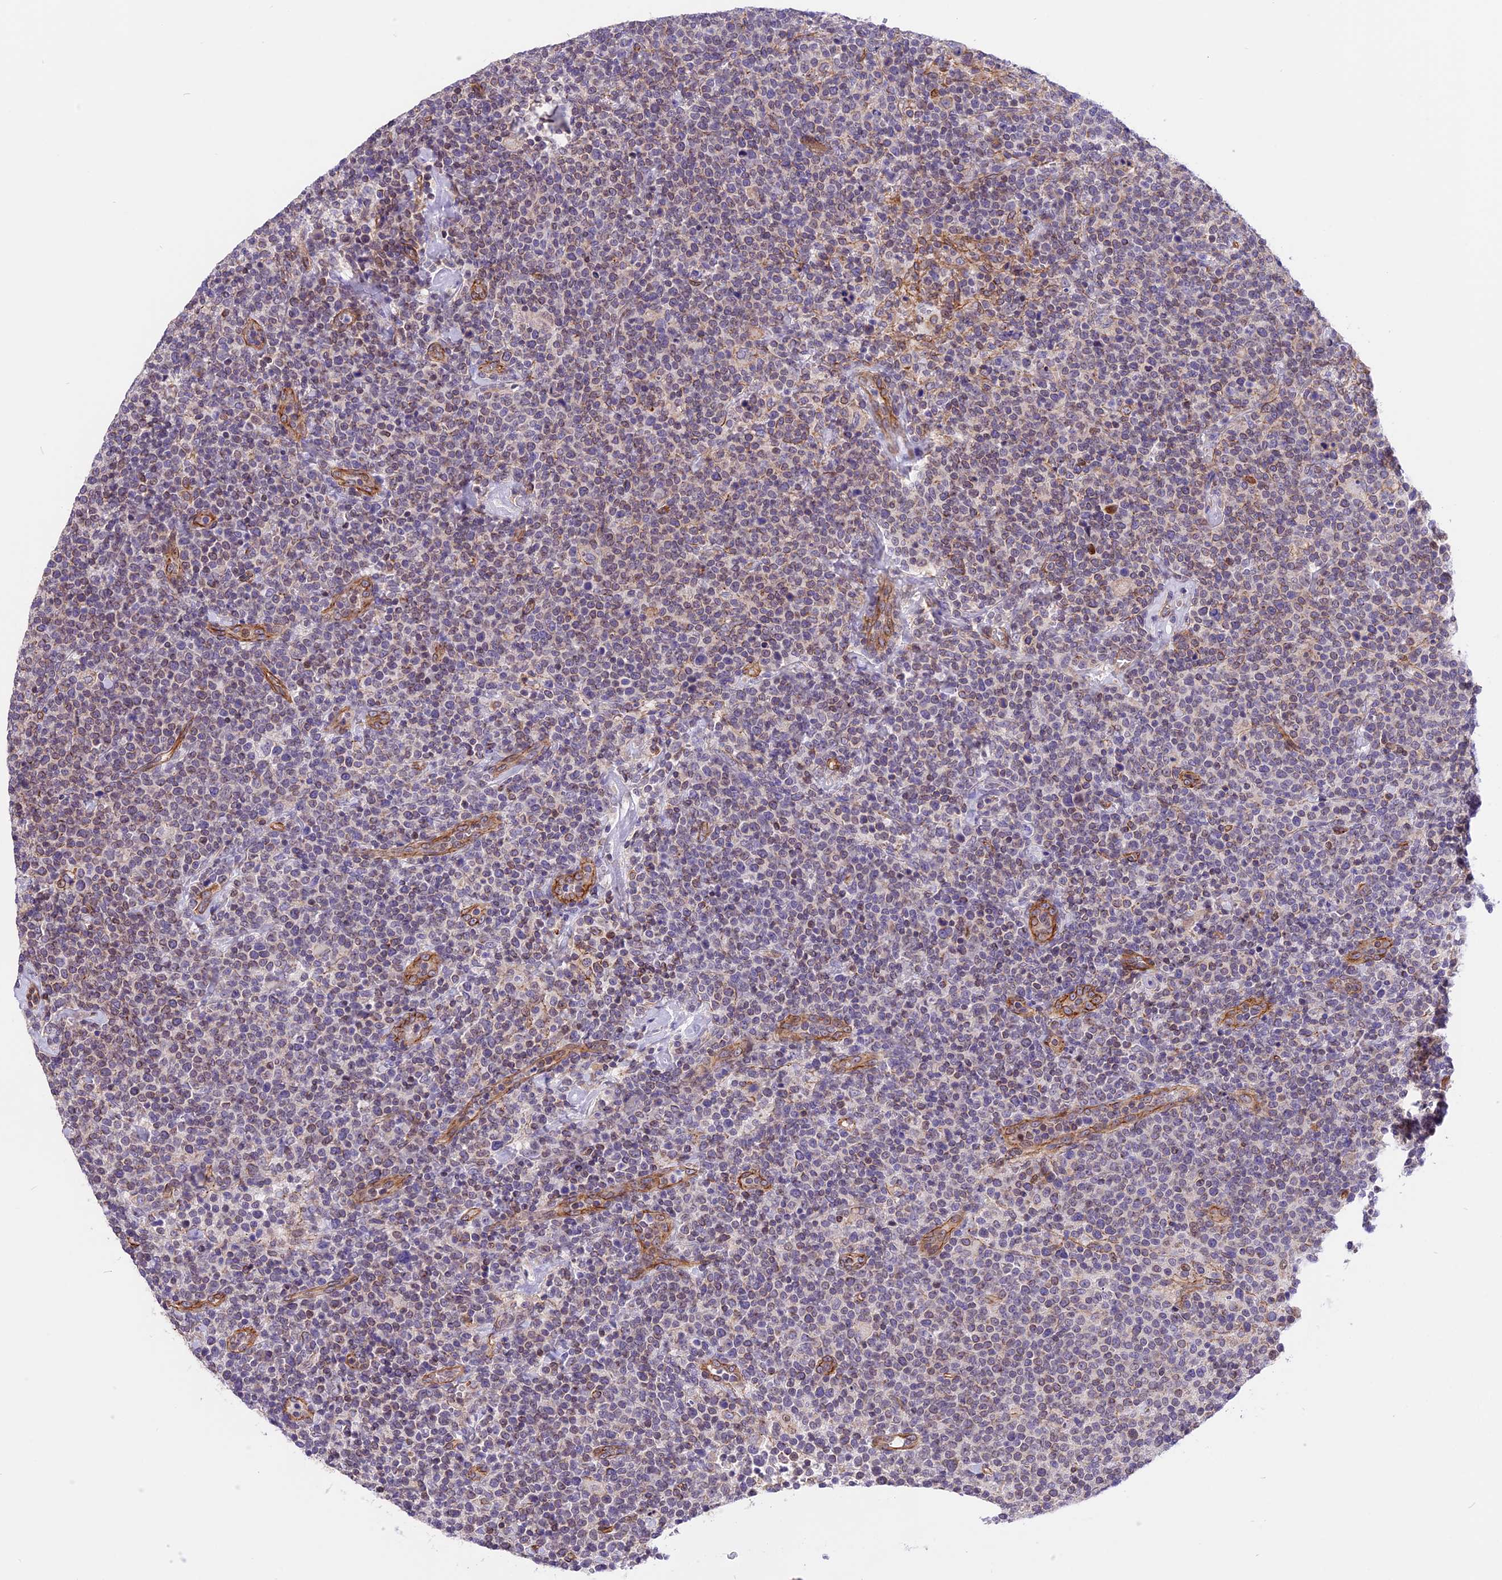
{"staining": {"intensity": "negative", "quantity": "none", "location": "none"}, "tissue": "lymphoma", "cell_type": "Tumor cells", "image_type": "cancer", "snomed": [{"axis": "morphology", "description": "Malignant lymphoma, non-Hodgkin's type, High grade"}, {"axis": "topography", "description": "Lymph node"}], "caption": "An immunohistochemistry image of malignant lymphoma, non-Hodgkin's type (high-grade) is shown. There is no staining in tumor cells of malignant lymphoma, non-Hodgkin's type (high-grade).", "gene": "R3HDM4", "patient": {"sex": "male", "age": 61}}